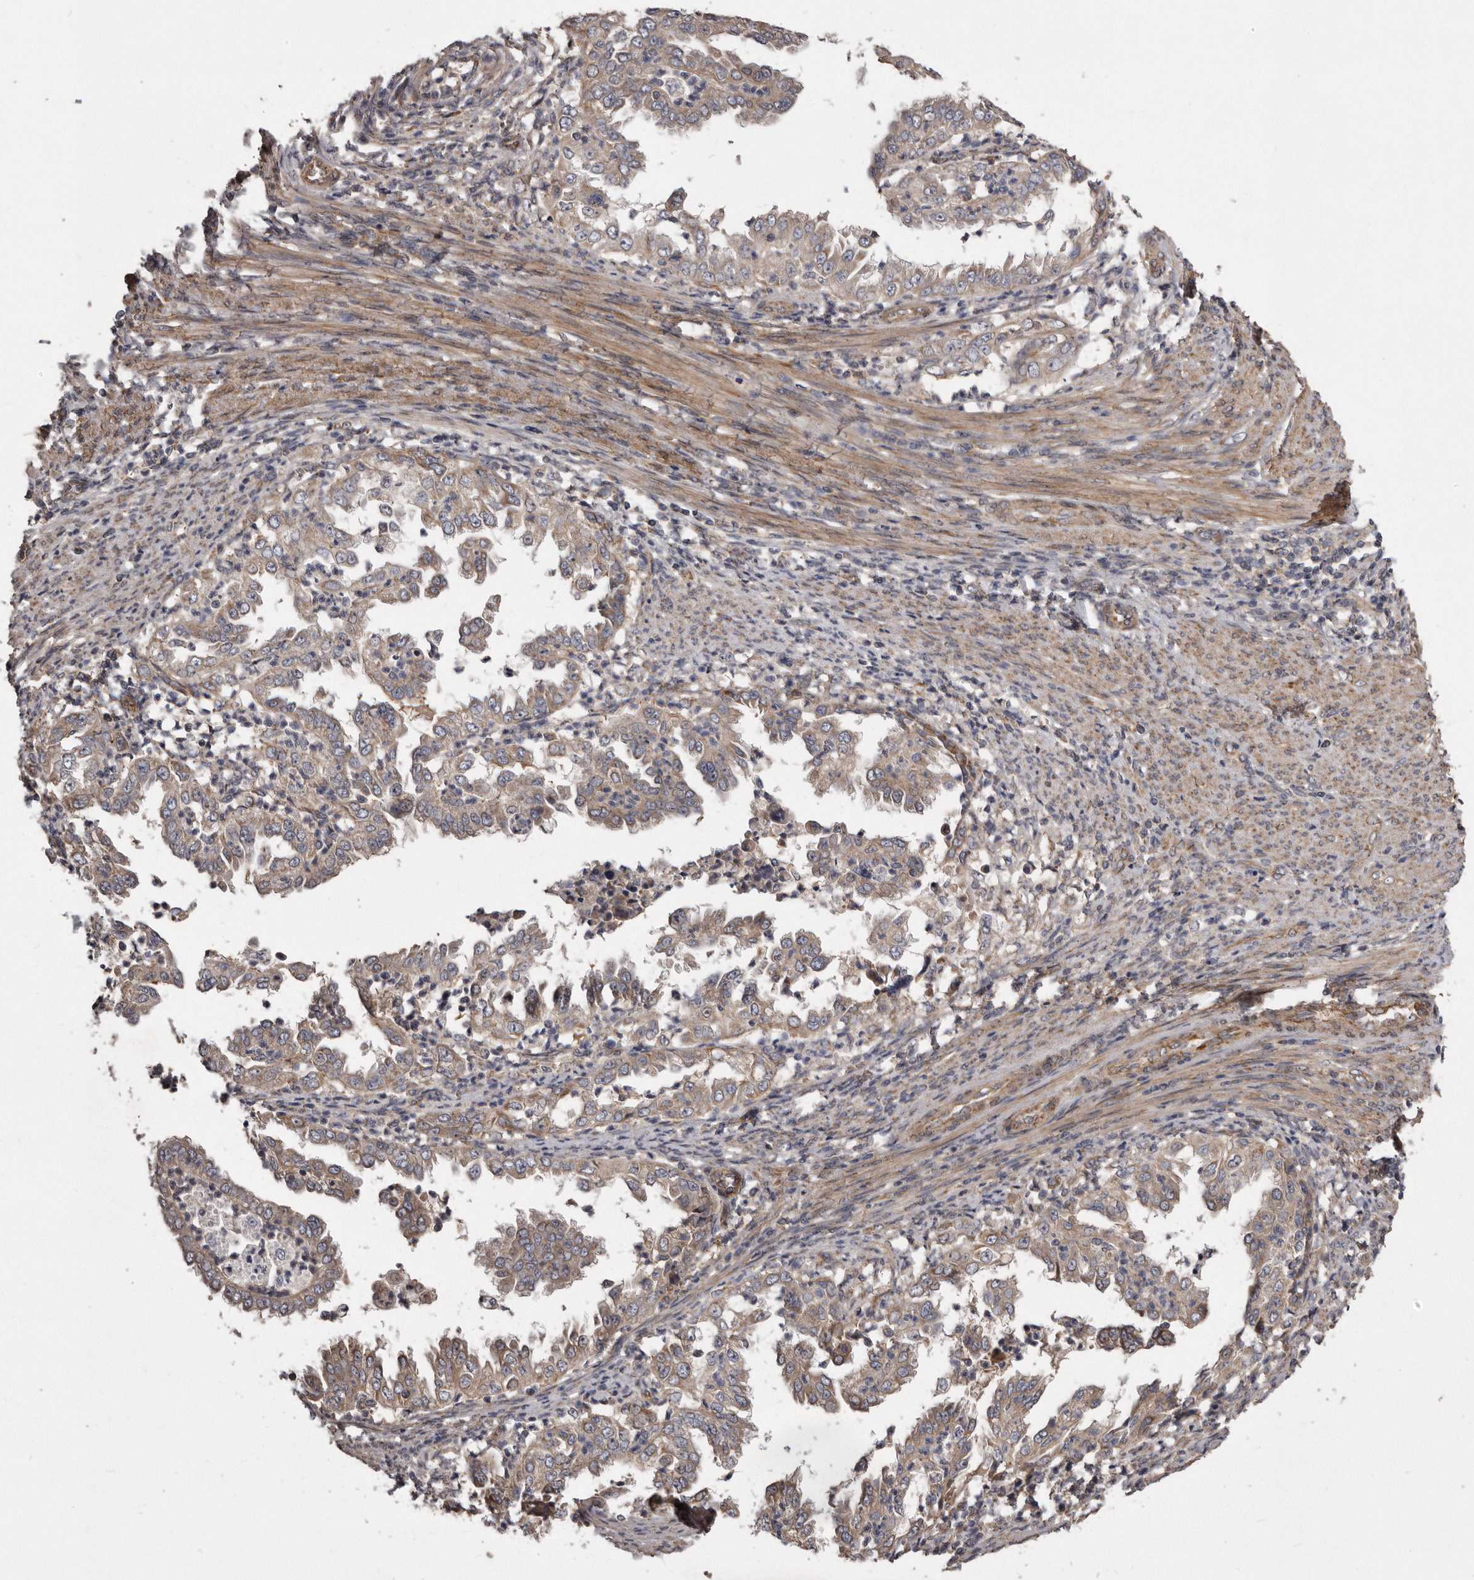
{"staining": {"intensity": "moderate", "quantity": "25%-75%", "location": "cytoplasmic/membranous"}, "tissue": "endometrial cancer", "cell_type": "Tumor cells", "image_type": "cancer", "snomed": [{"axis": "morphology", "description": "Adenocarcinoma, NOS"}, {"axis": "topography", "description": "Endometrium"}], "caption": "Adenocarcinoma (endometrial) tissue exhibits moderate cytoplasmic/membranous positivity in approximately 25%-75% of tumor cells The staining was performed using DAB (3,3'-diaminobenzidine), with brown indicating positive protein expression. Nuclei are stained blue with hematoxylin.", "gene": "ARMCX1", "patient": {"sex": "female", "age": 85}}